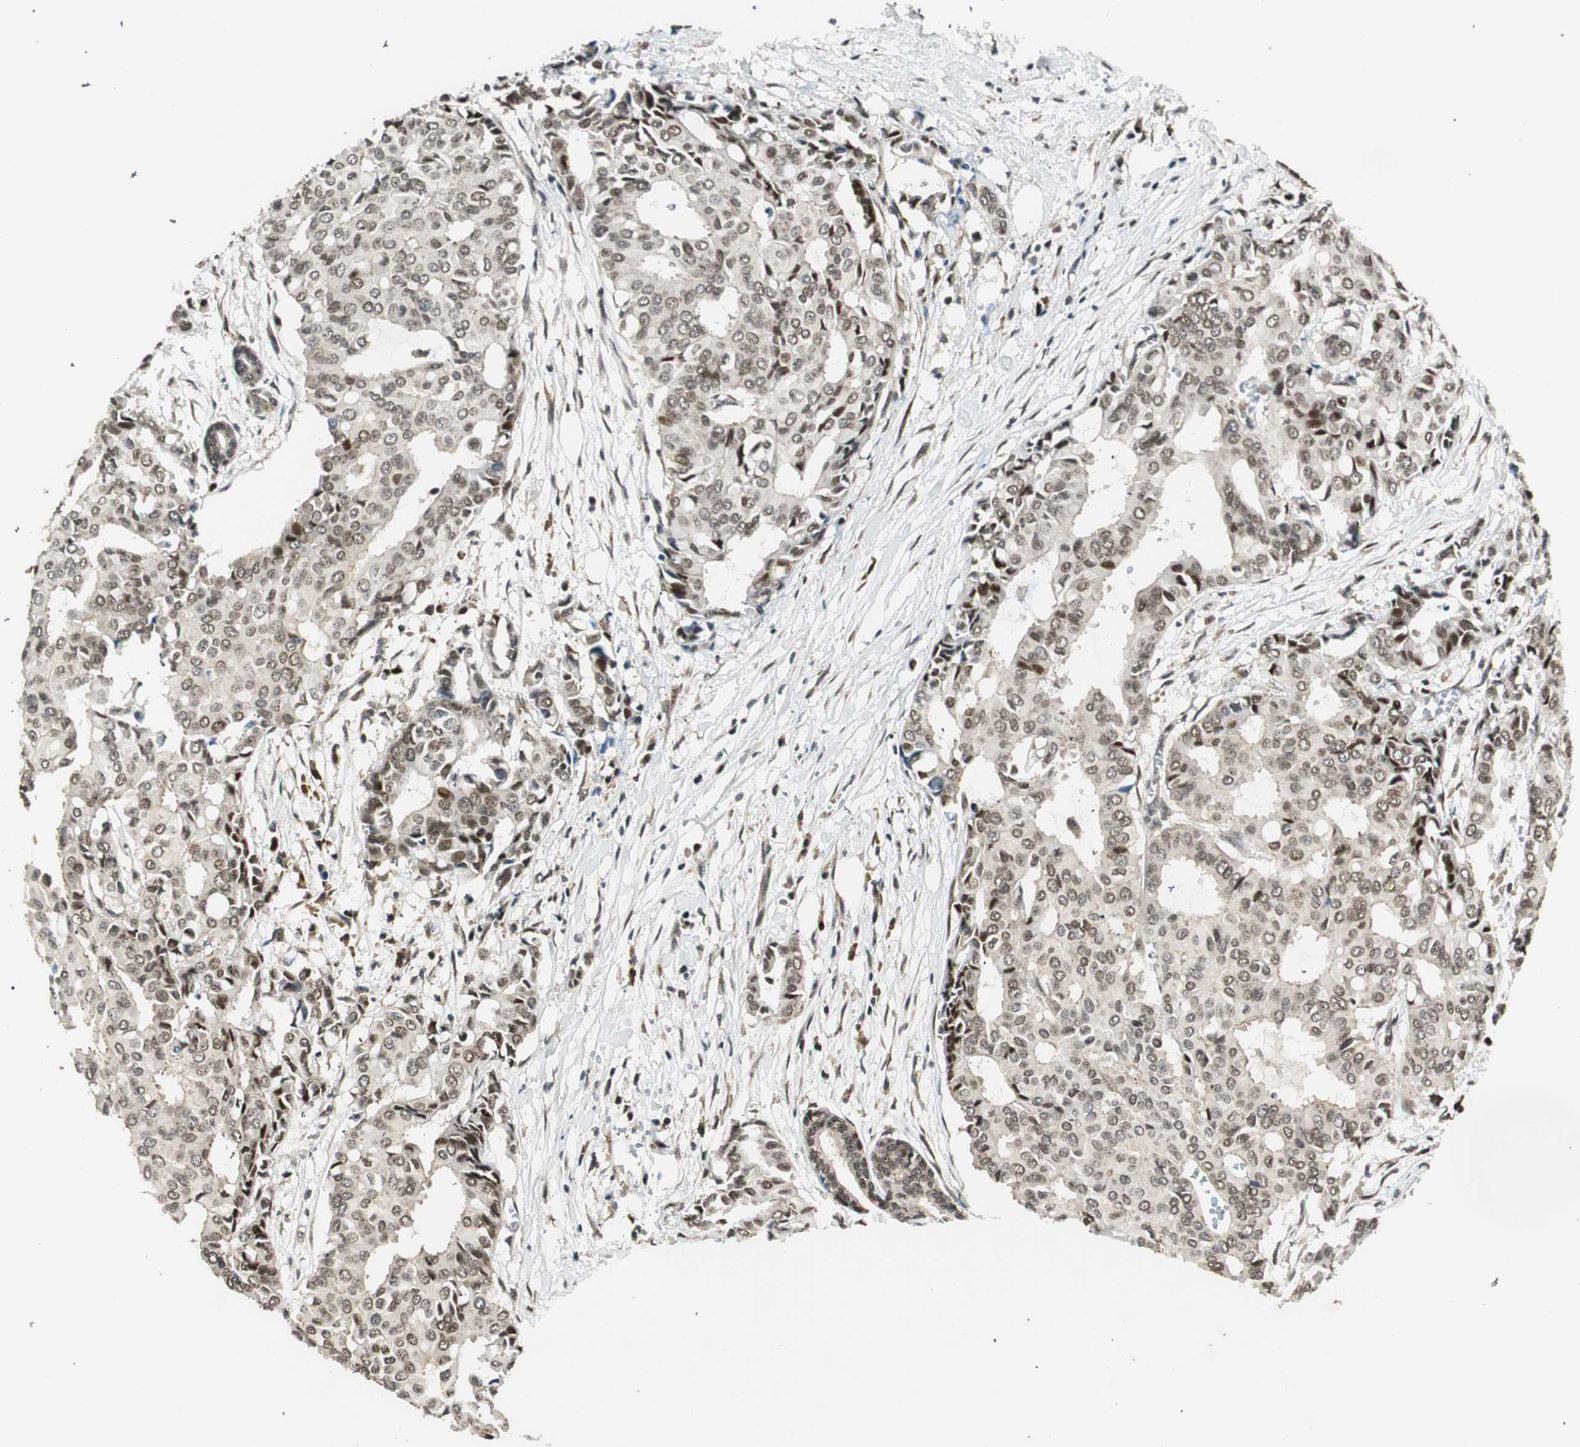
{"staining": {"intensity": "weak", "quantity": ">75%", "location": "nuclear"}, "tissue": "head and neck cancer", "cell_type": "Tumor cells", "image_type": "cancer", "snomed": [{"axis": "morphology", "description": "Adenocarcinoma, NOS"}, {"axis": "topography", "description": "Salivary gland"}, {"axis": "topography", "description": "Head-Neck"}], "caption": "Immunohistochemistry (IHC) of adenocarcinoma (head and neck) reveals low levels of weak nuclear positivity in about >75% of tumor cells.", "gene": "RING1", "patient": {"sex": "female", "age": 59}}